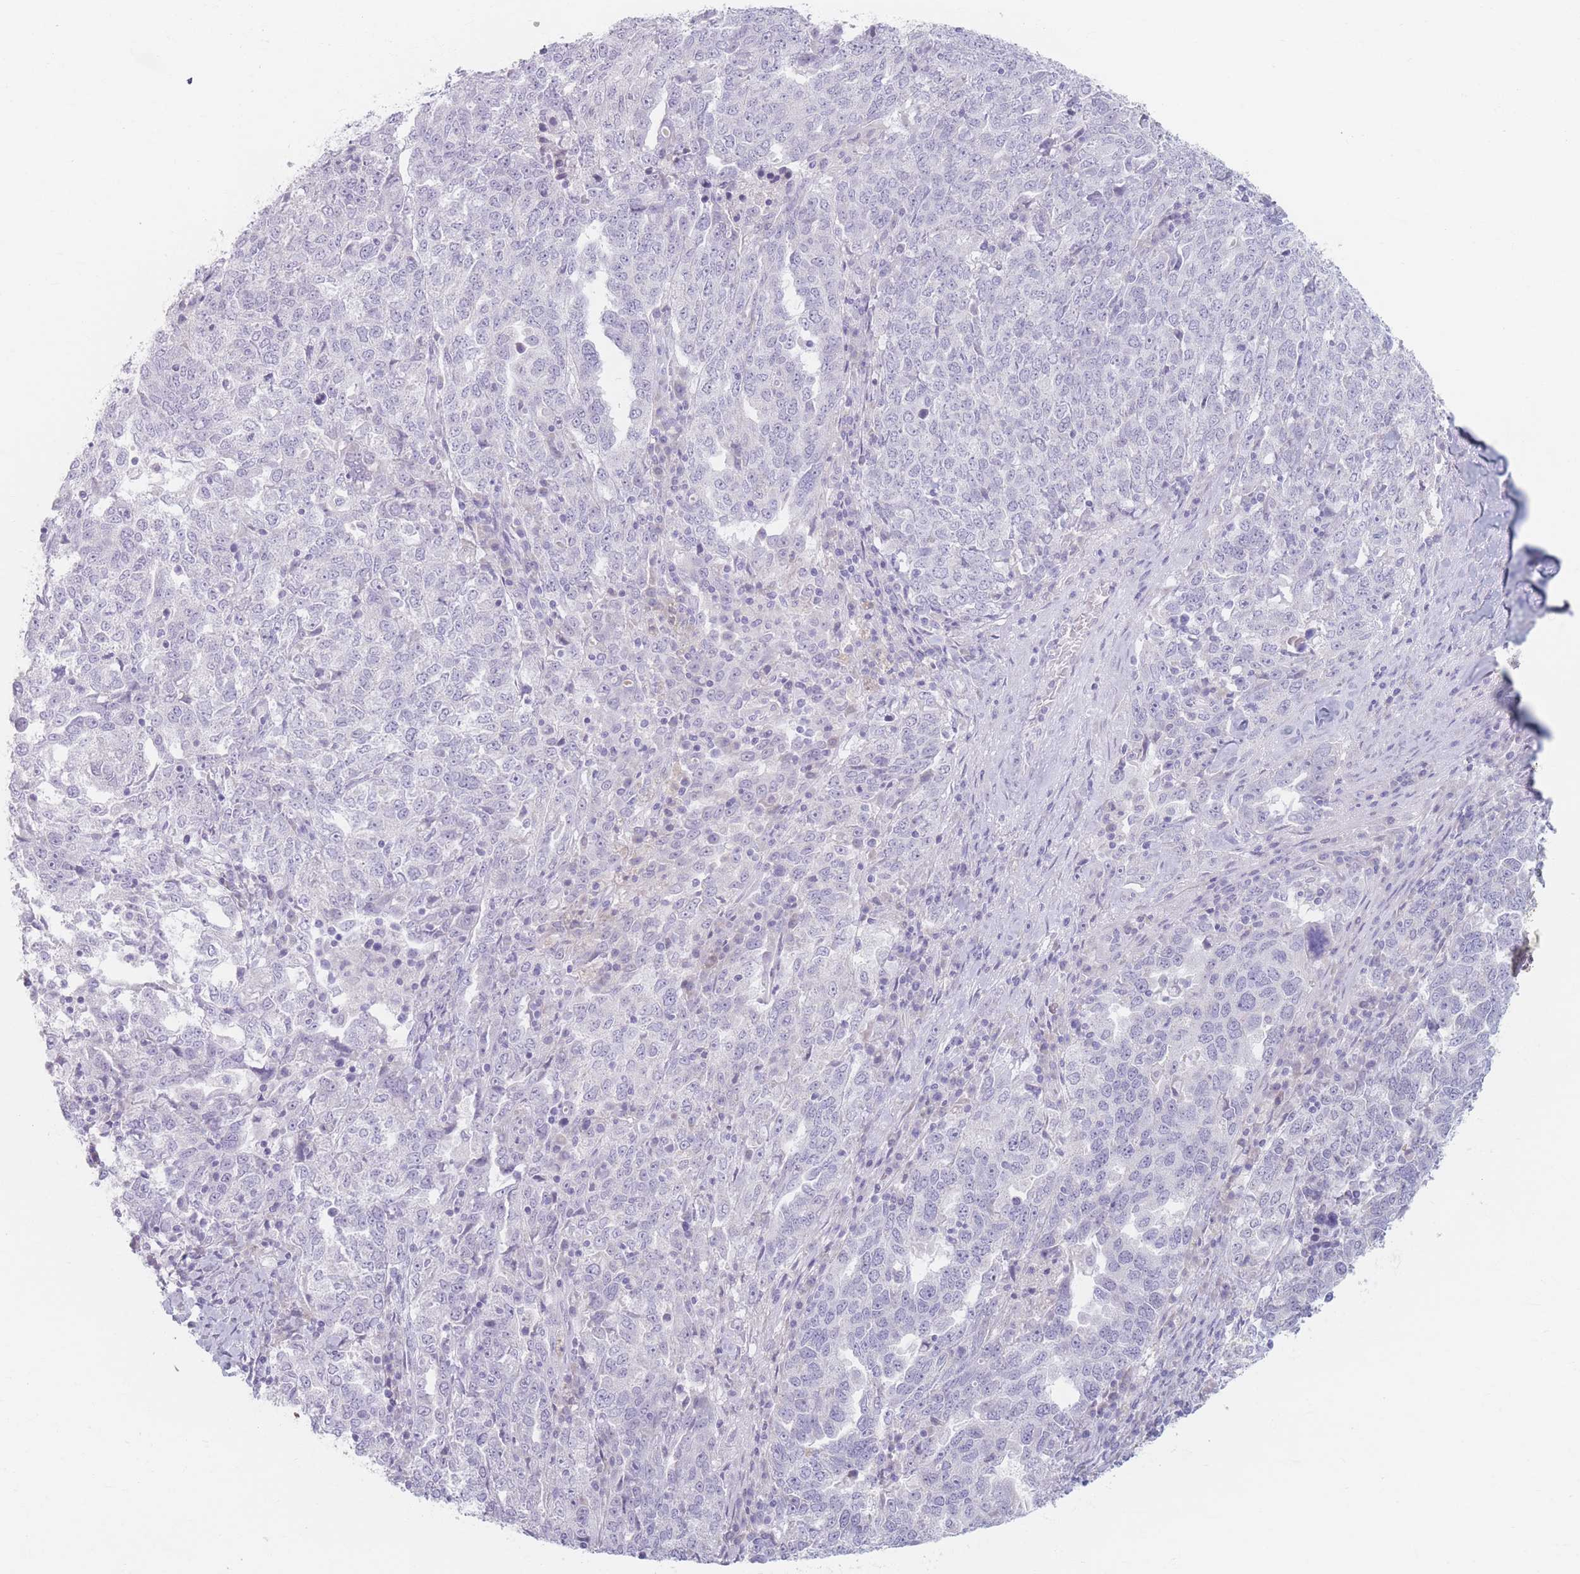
{"staining": {"intensity": "negative", "quantity": "none", "location": "none"}, "tissue": "ovarian cancer", "cell_type": "Tumor cells", "image_type": "cancer", "snomed": [{"axis": "morphology", "description": "Carcinoma, endometroid"}, {"axis": "topography", "description": "Ovary"}], "caption": "Tumor cells are negative for brown protein staining in ovarian cancer.", "gene": "PIGM", "patient": {"sex": "female", "age": 62}}